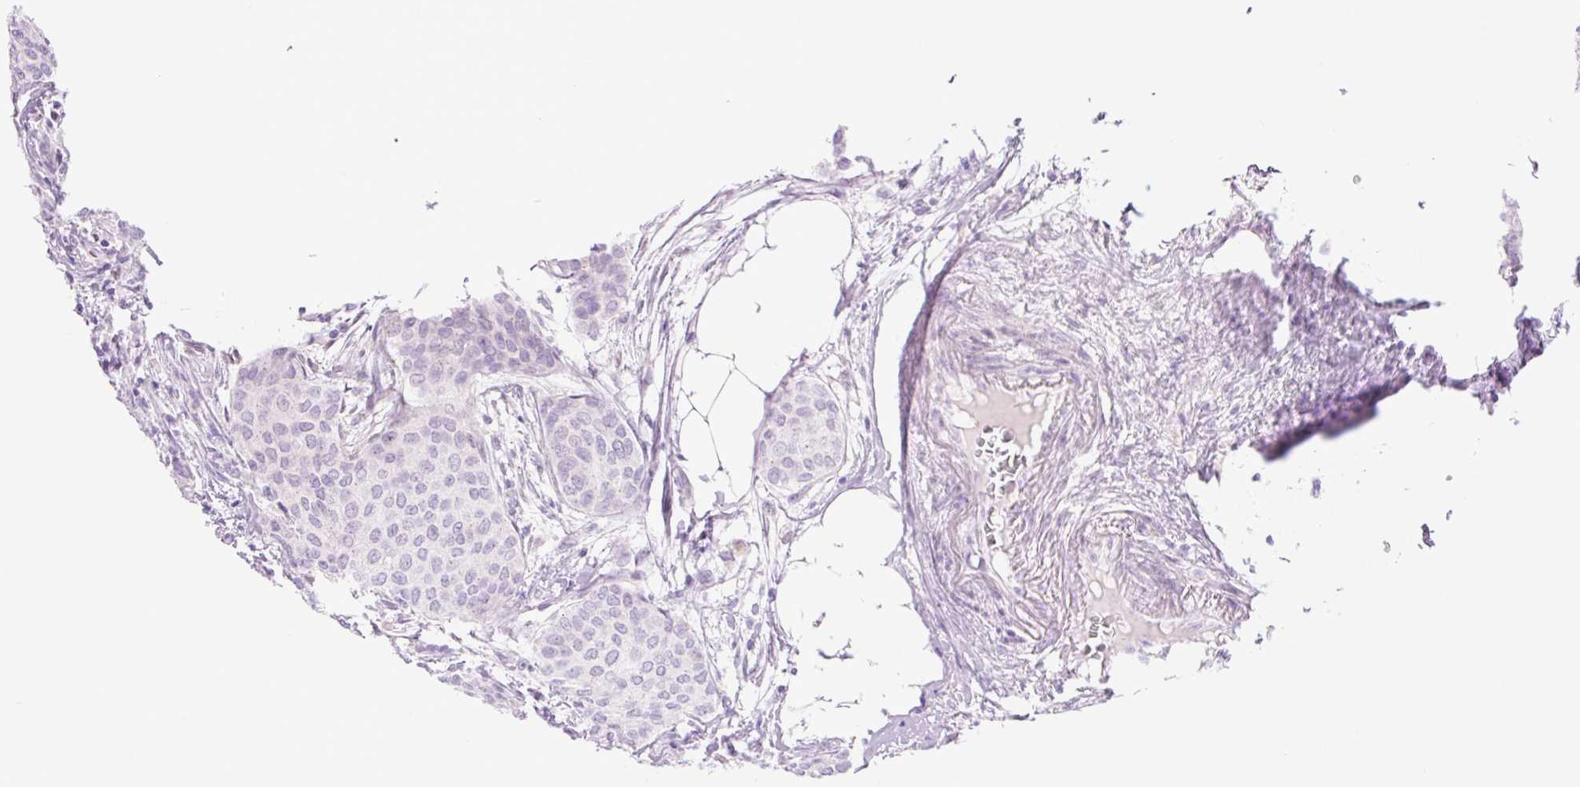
{"staining": {"intensity": "negative", "quantity": "none", "location": "none"}, "tissue": "breast cancer", "cell_type": "Tumor cells", "image_type": "cancer", "snomed": [{"axis": "morphology", "description": "Duct carcinoma"}, {"axis": "topography", "description": "Breast"}], "caption": "Immunohistochemistry photomicrograph of neoplastic tissue: human infiltrating ductal carcinoma (breast) stained with DAB (3,3'-diaminobenzidine) reveals no significant protein expression in tumor cells.", "gene": "TBX15", "patient": {"sex": "female", "age": 47}}